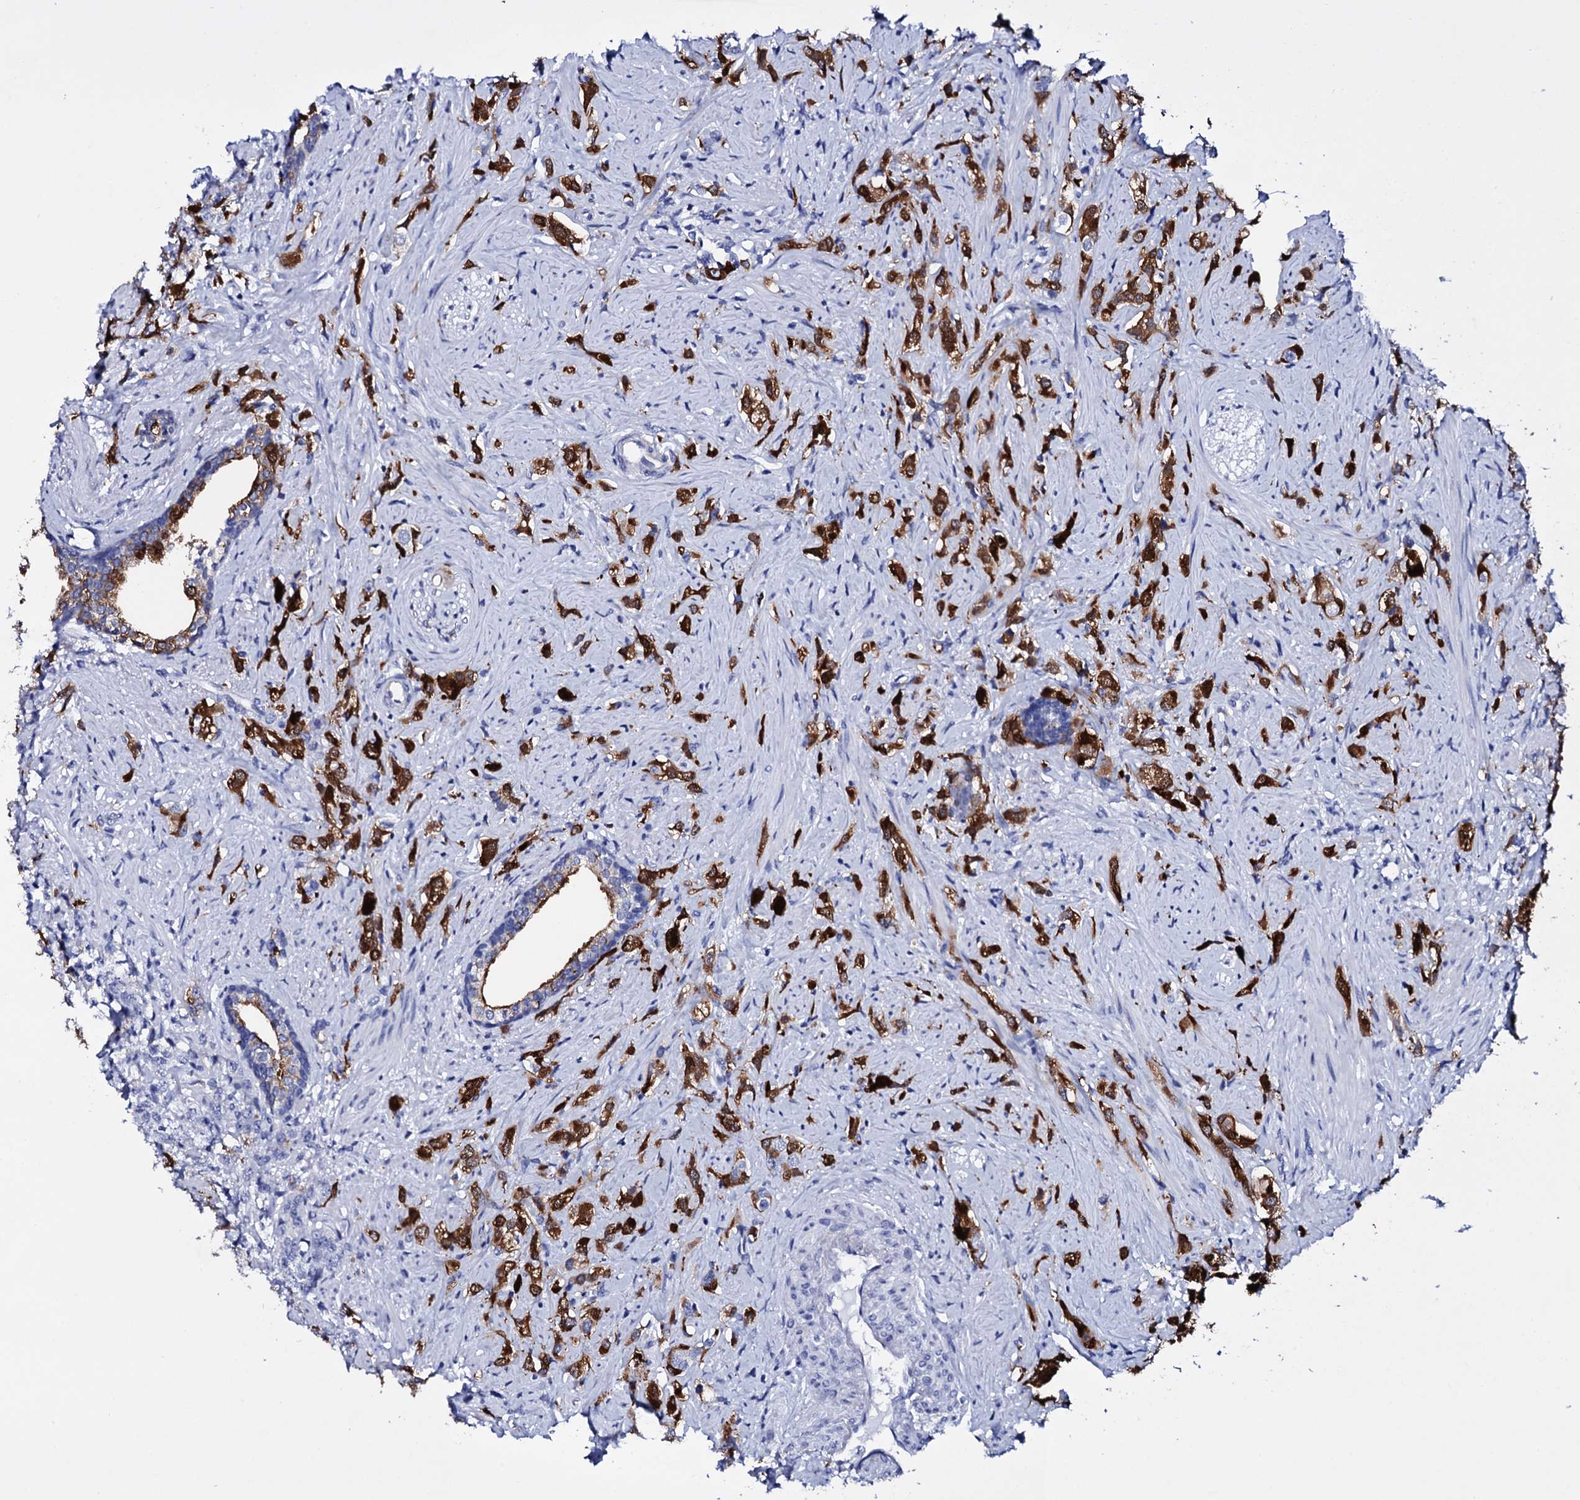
{"staining": {"intensity": "strong", "quantity": "25%-75%", "location": "cytoplasmic/membranous"}, "tissue": "prostate cancer", "cell_type": "Tumor cells", "image_type": "cancer", "snomed": [{"axis": "morphology", "description": "Adenocarcinoma, High grade"}, {"axis": "topography", "description": "Prostate"}], "caption": "Strong cytoplasmic/membranous expression for a protein is seen in about 25%-75% of tumor cells of prostate cancer (high-grade adenocarcinoma) using immunohistochemistry.", "gene": "ITPRID2", "patient": {"sex": "male", "age": 63}}